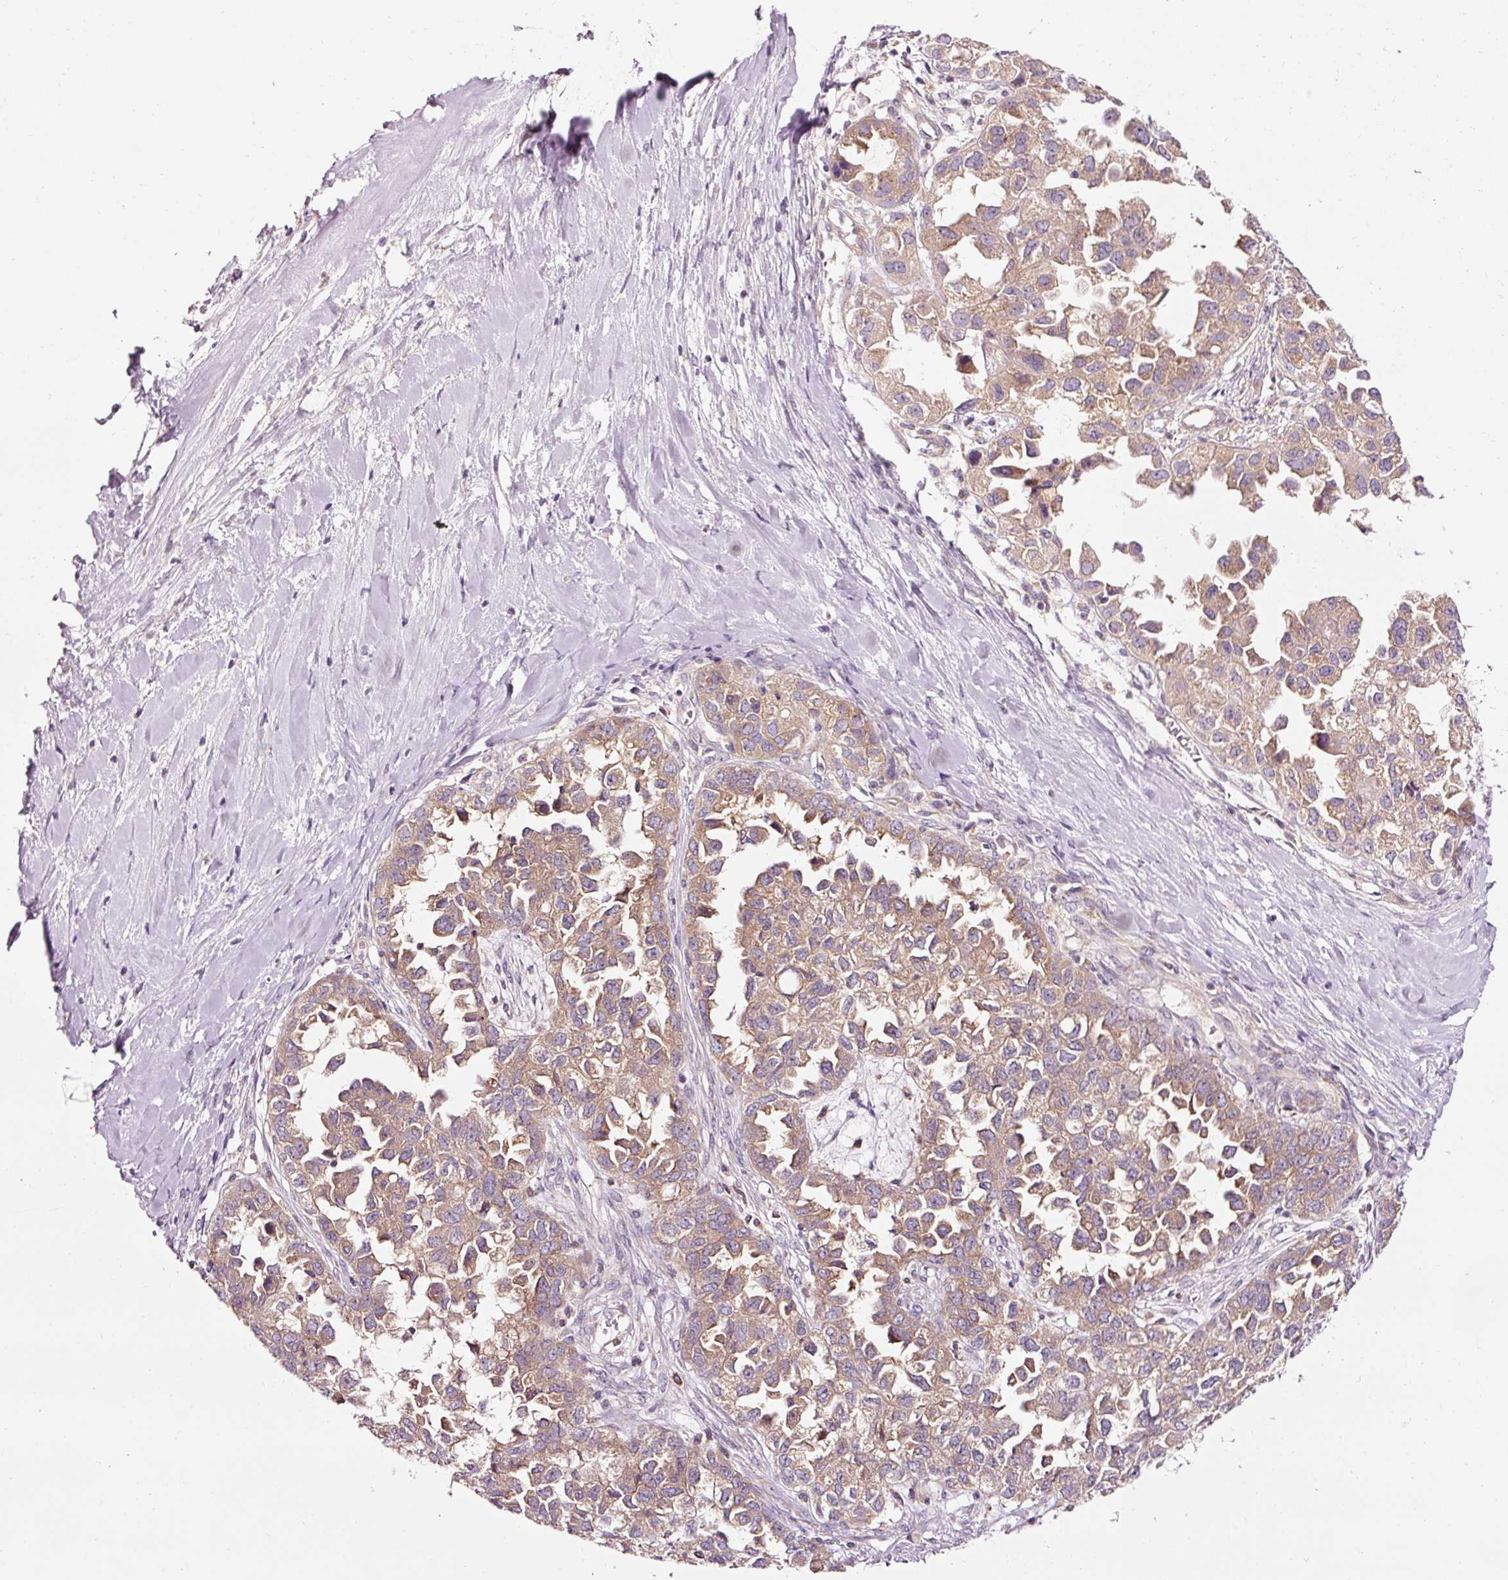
{"staining": {"intensity": "moderate", "quantity": ">75%", "location": "cytoplasmic/membranous"}, "tissue": "ovarian cancer", "cell_type": "Tumor cells", "image_type": "cancer", "snomed": [{"axis": "morphology", "description": "Cystadenocarcinoma, serous, NOS"}, {"axis": "topography", "description": "Ovary"}], "caption": "This micrograph demonstrates IHC staining of ovarian cancer, with medium moderate cytoplasmic/membranous expression in about >75% of tumor cells.", "gene": "NAPA", "patient": {"sex": "female", "age": 84}}